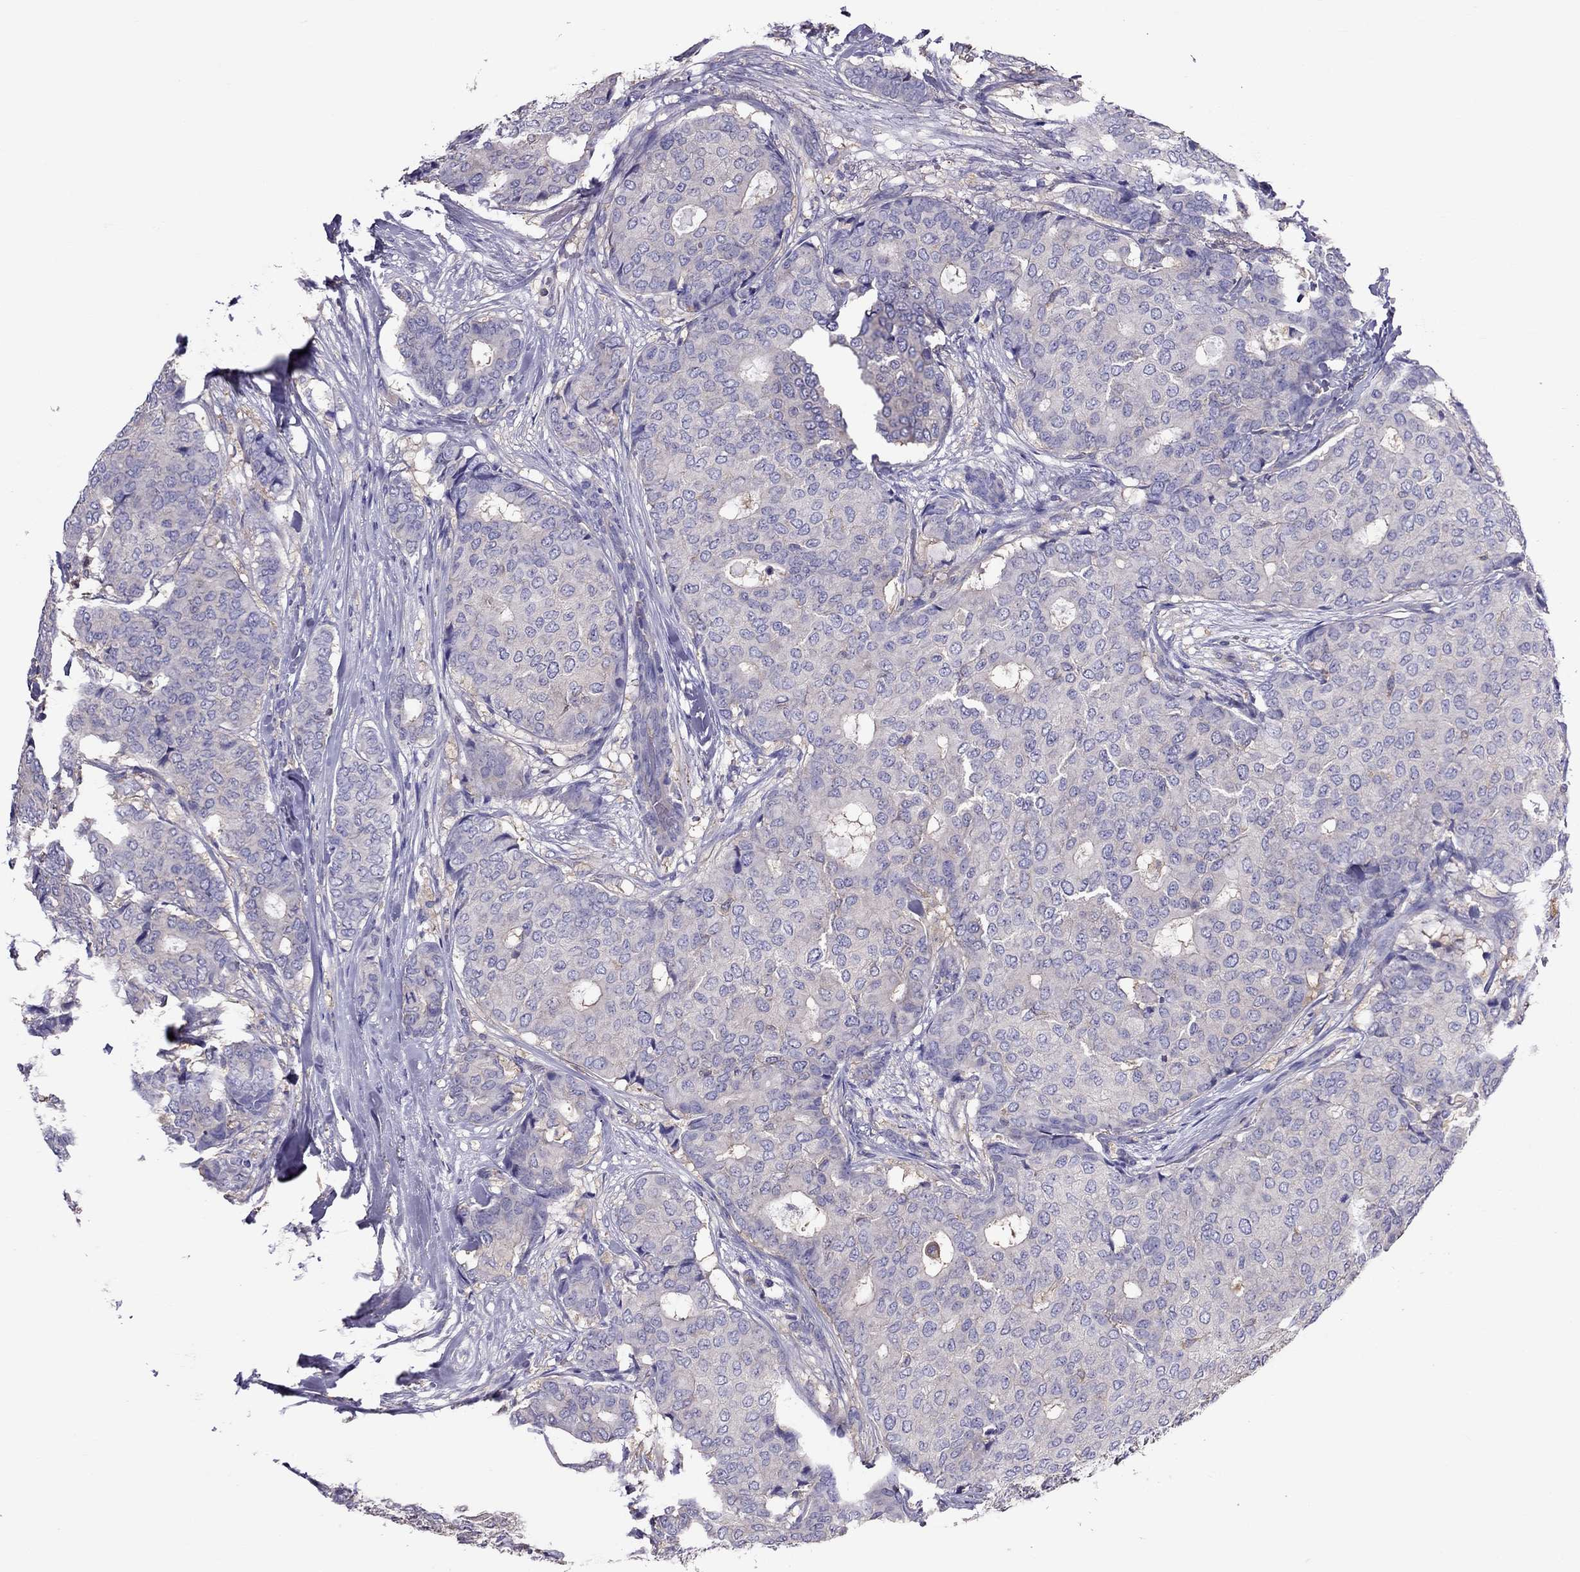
{"staining": {"intensity": "negative", "quantity": "none", "location": "none"}, "tissue": "breast cancer", "cell_type": "Tumor cells", "image_type": "cancer", "snomed": [{"axis": "morphology", "description": "Duct carcinoma"}, {"axis": "topography", "description": "Breast"}], "caption": "Breast cancer (infiltrating ductal carcinoma) stained for a protein using immunohistochemistry (IHC) displays no staining tumor cells.", "gene": "TEX22", "patient": {"sex": "female", "age": 75}}